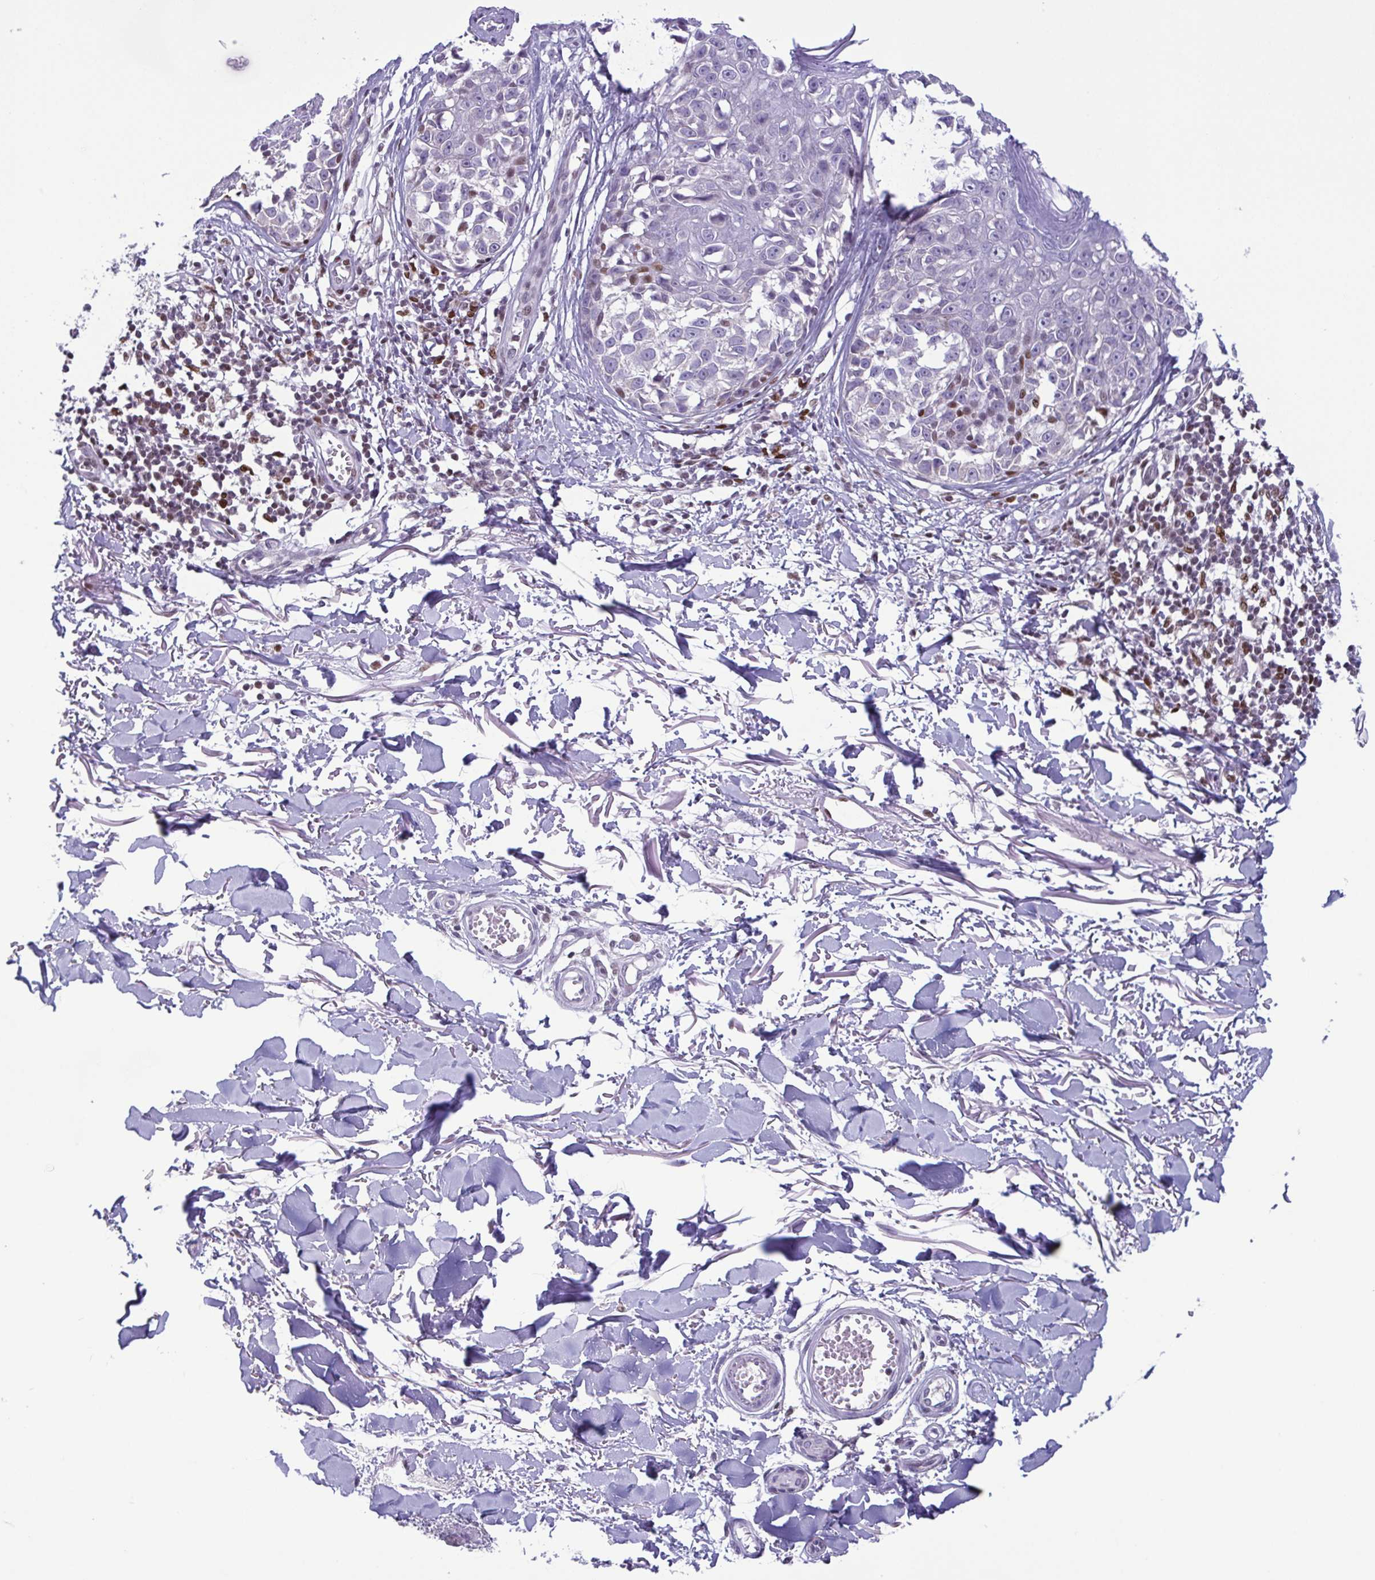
{"staining": {"intensity": "negative", "quantity": "none", "location": "none"}, "tissue": "melanoma", "cell_type": "Tumor cells", "image_type": "cancer", "snomed": [{"axis": "morphology", "description": "Malignant melanoma, NOS"}, {"axis": "topography", "description": "Skin"}], "caption": "Immunohistochemistry image of malignant melanoma stained for a protein (brown), which shows no positivity in tumor cells.", "gene": "IRF1", "patient": {"sex": "male", "age": 73}}